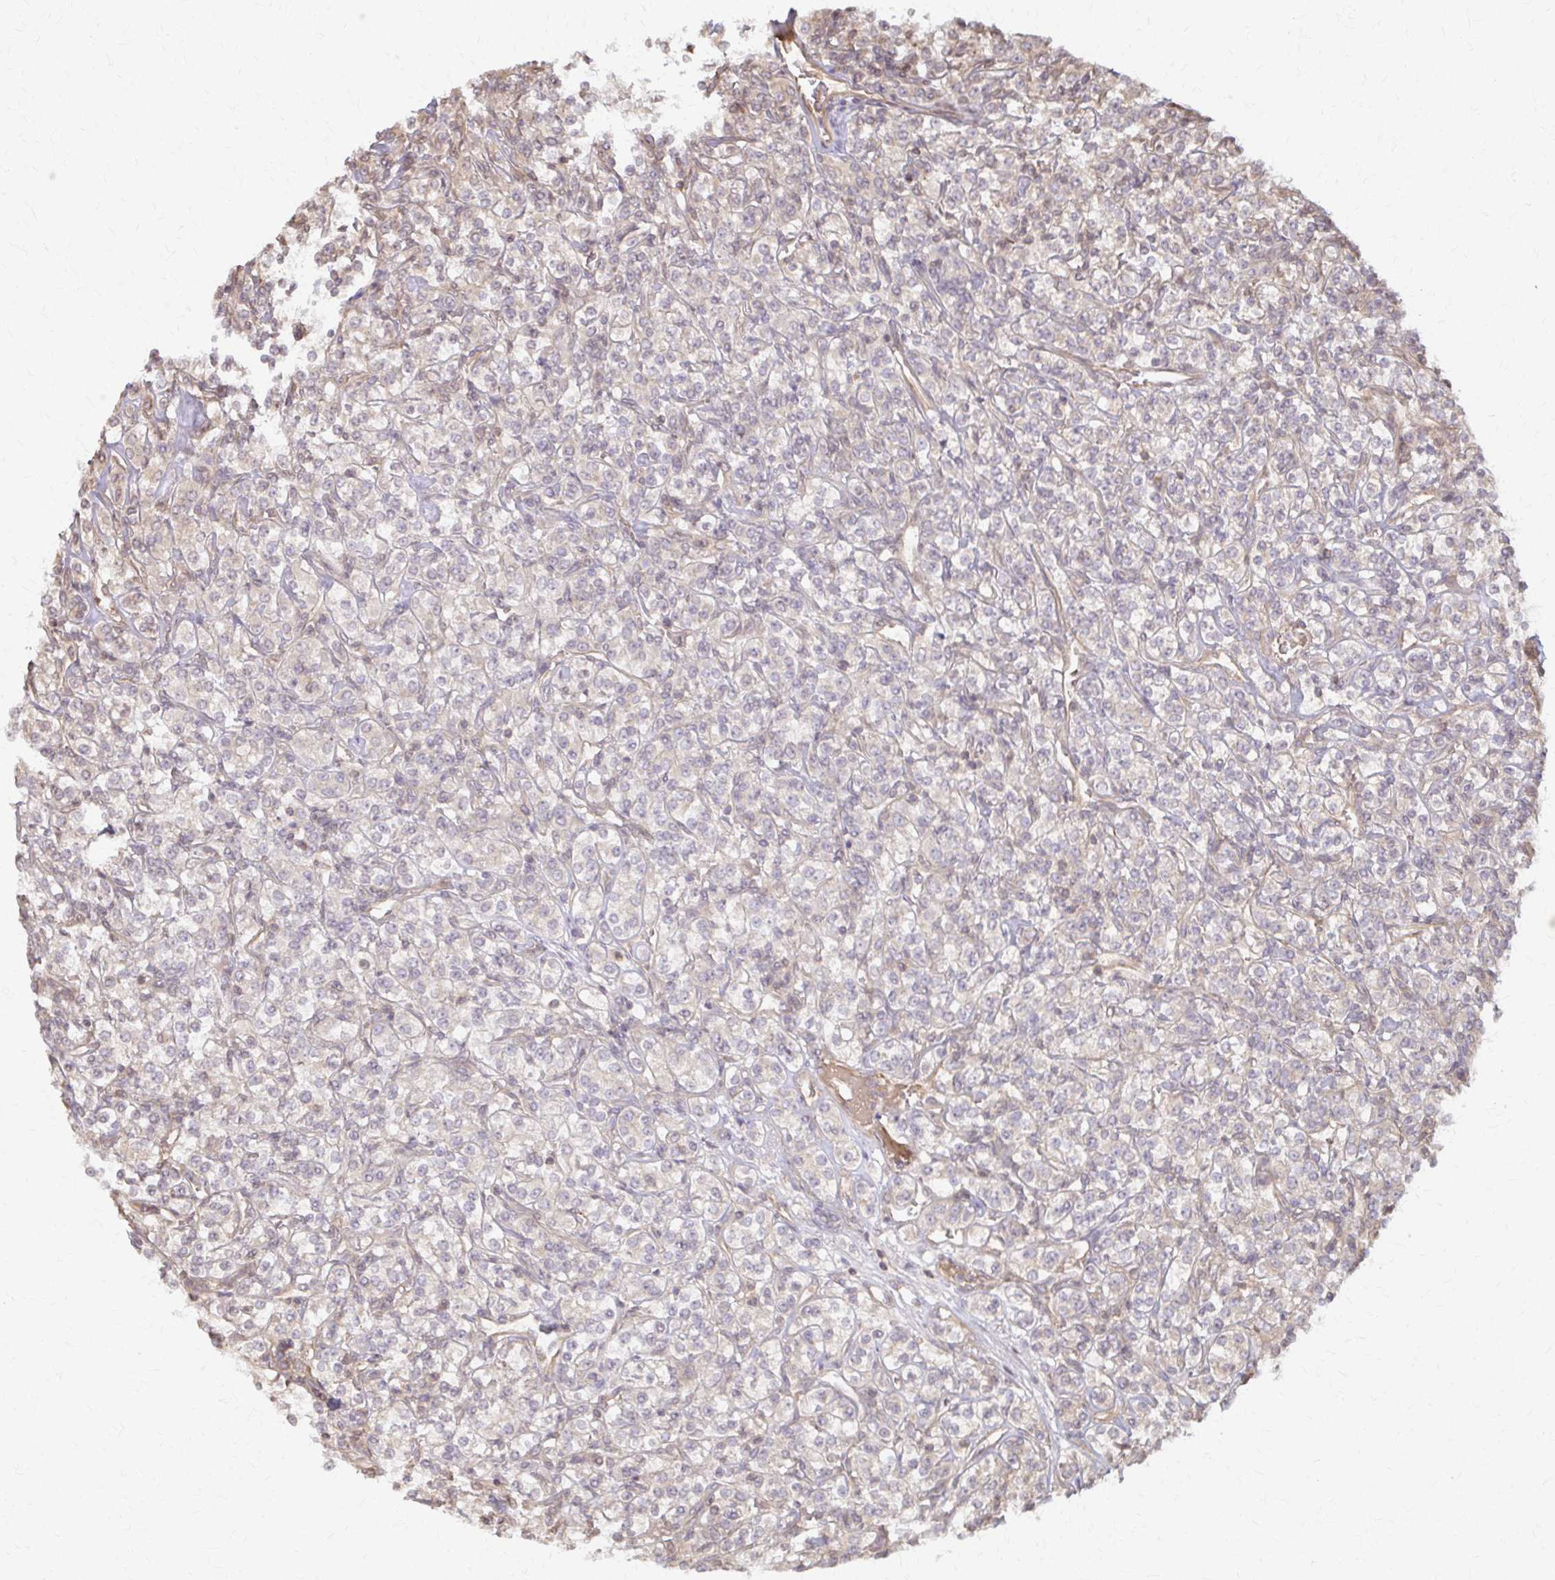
{"staining": {"intensity": "weak", "quantity": "<25%", "location": "cytoplasmic/membranous"}, "tissue": "renal cancer", "cell_type": "Tumor cells", "image_type": "cancer", "snomed": [{"axis": "morphology", "description": "Adenocarcinoma, NOS"}, {"axis": "topography", "description": "Kidney"}], "caption": "DAB (3,3'-diaminobenzidine) immunohistochemical staining of human renal cancer (adenocarcinoma) reveals no significant expression in tumor cells. Nuclei are stained in blue.", "gene": "ARHGAP35", "patient": {"sex": "male", "age": 77}}